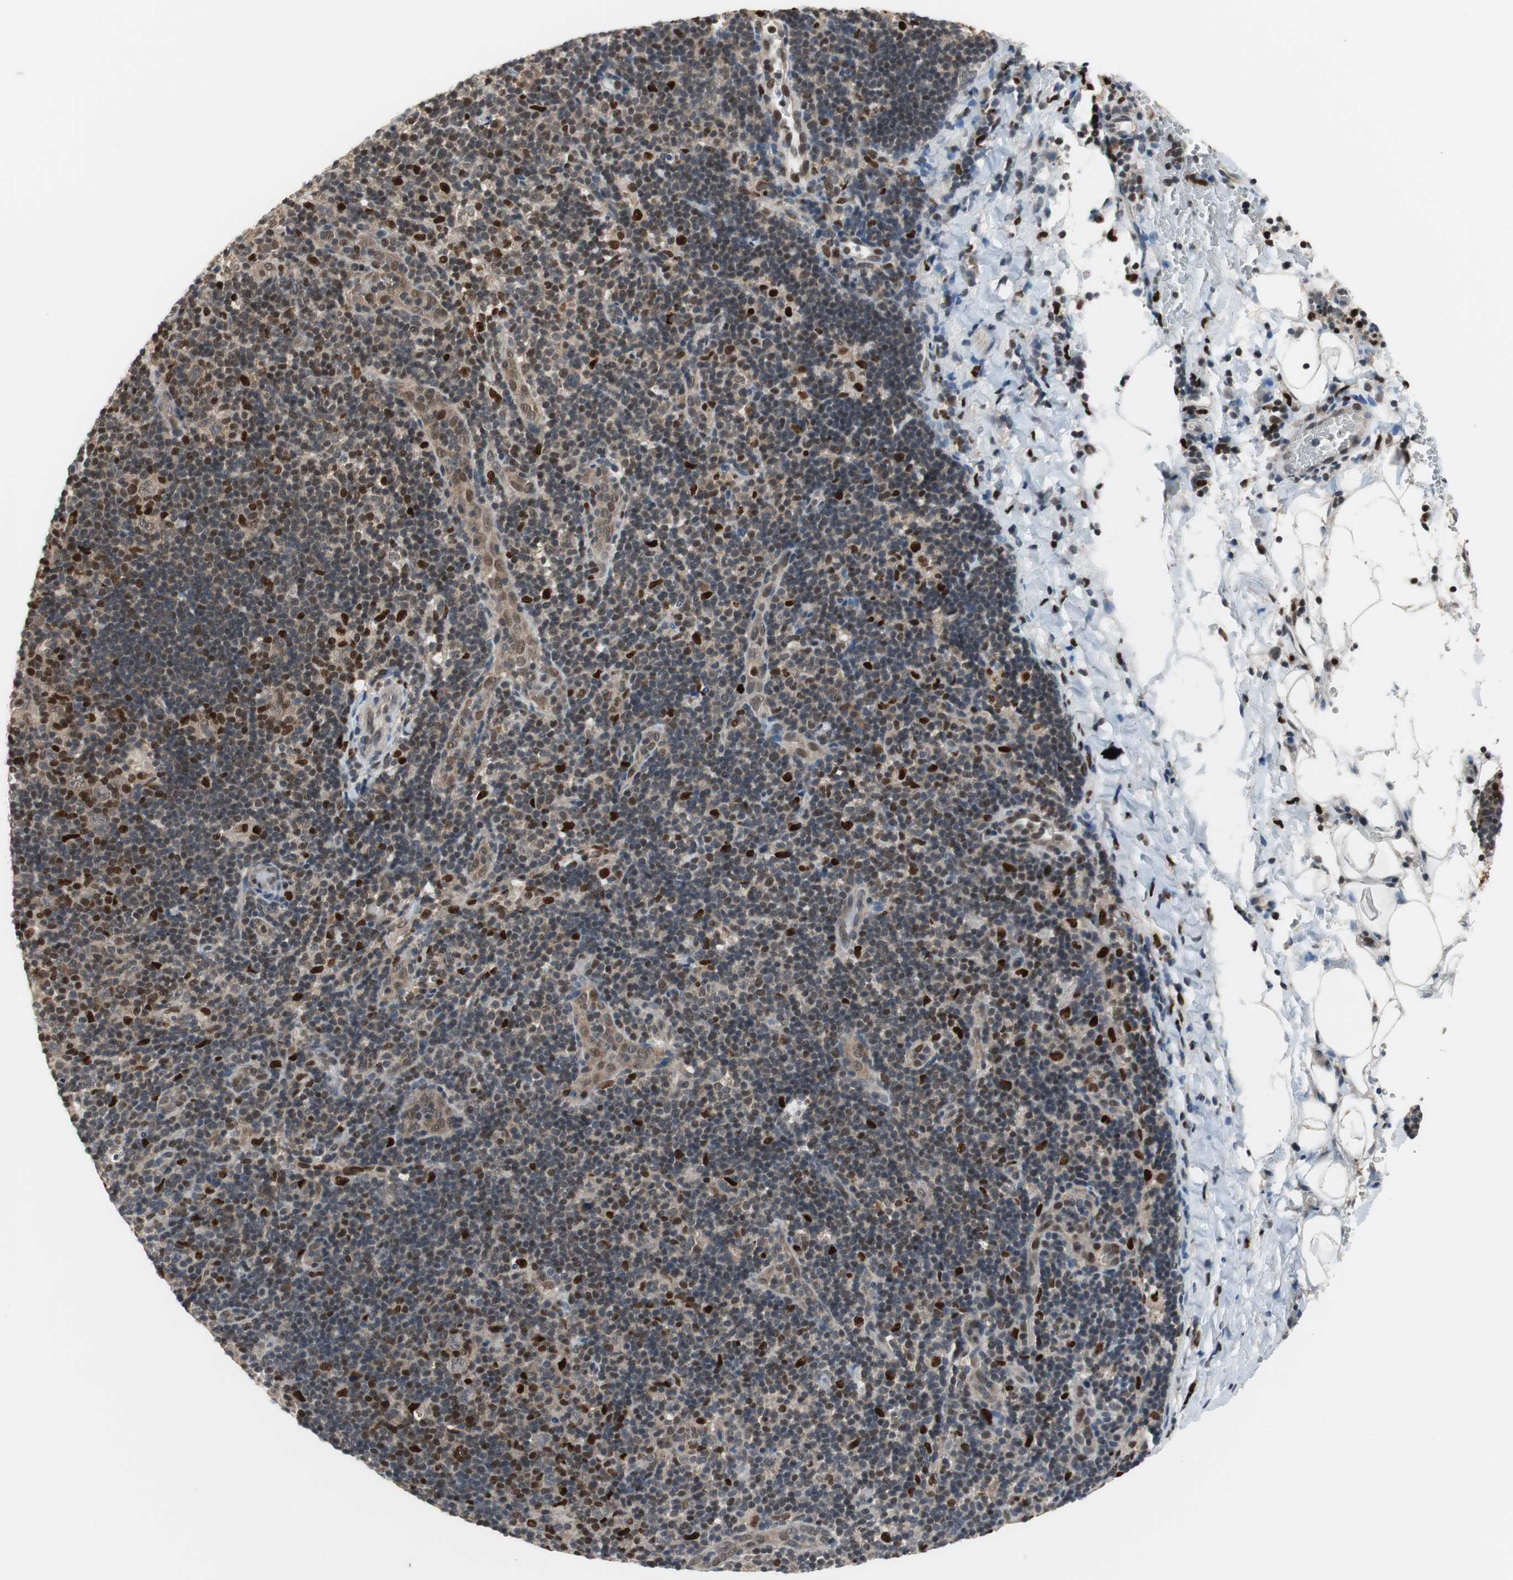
{"staining": {"intensity": "moderate", "quantity": "25%-75%", "location": "nuclear"}, "tissue": "lymphoma", "cell_type": "Tumor cells", "image_type": "cancer", "snomed": [{"axis": "morphology", "description": "Hodgkin's disease, NOS"}, {"axis": "topography", "description": "Lymph node"}], "caption": "Immunohistochemistry of human lymphoma reveals medium levels of moderate nuclear staining in about 25%-75% of tumor cells.", "gene": "MAFB", "patient": {"sex": "female", "age": 57}}